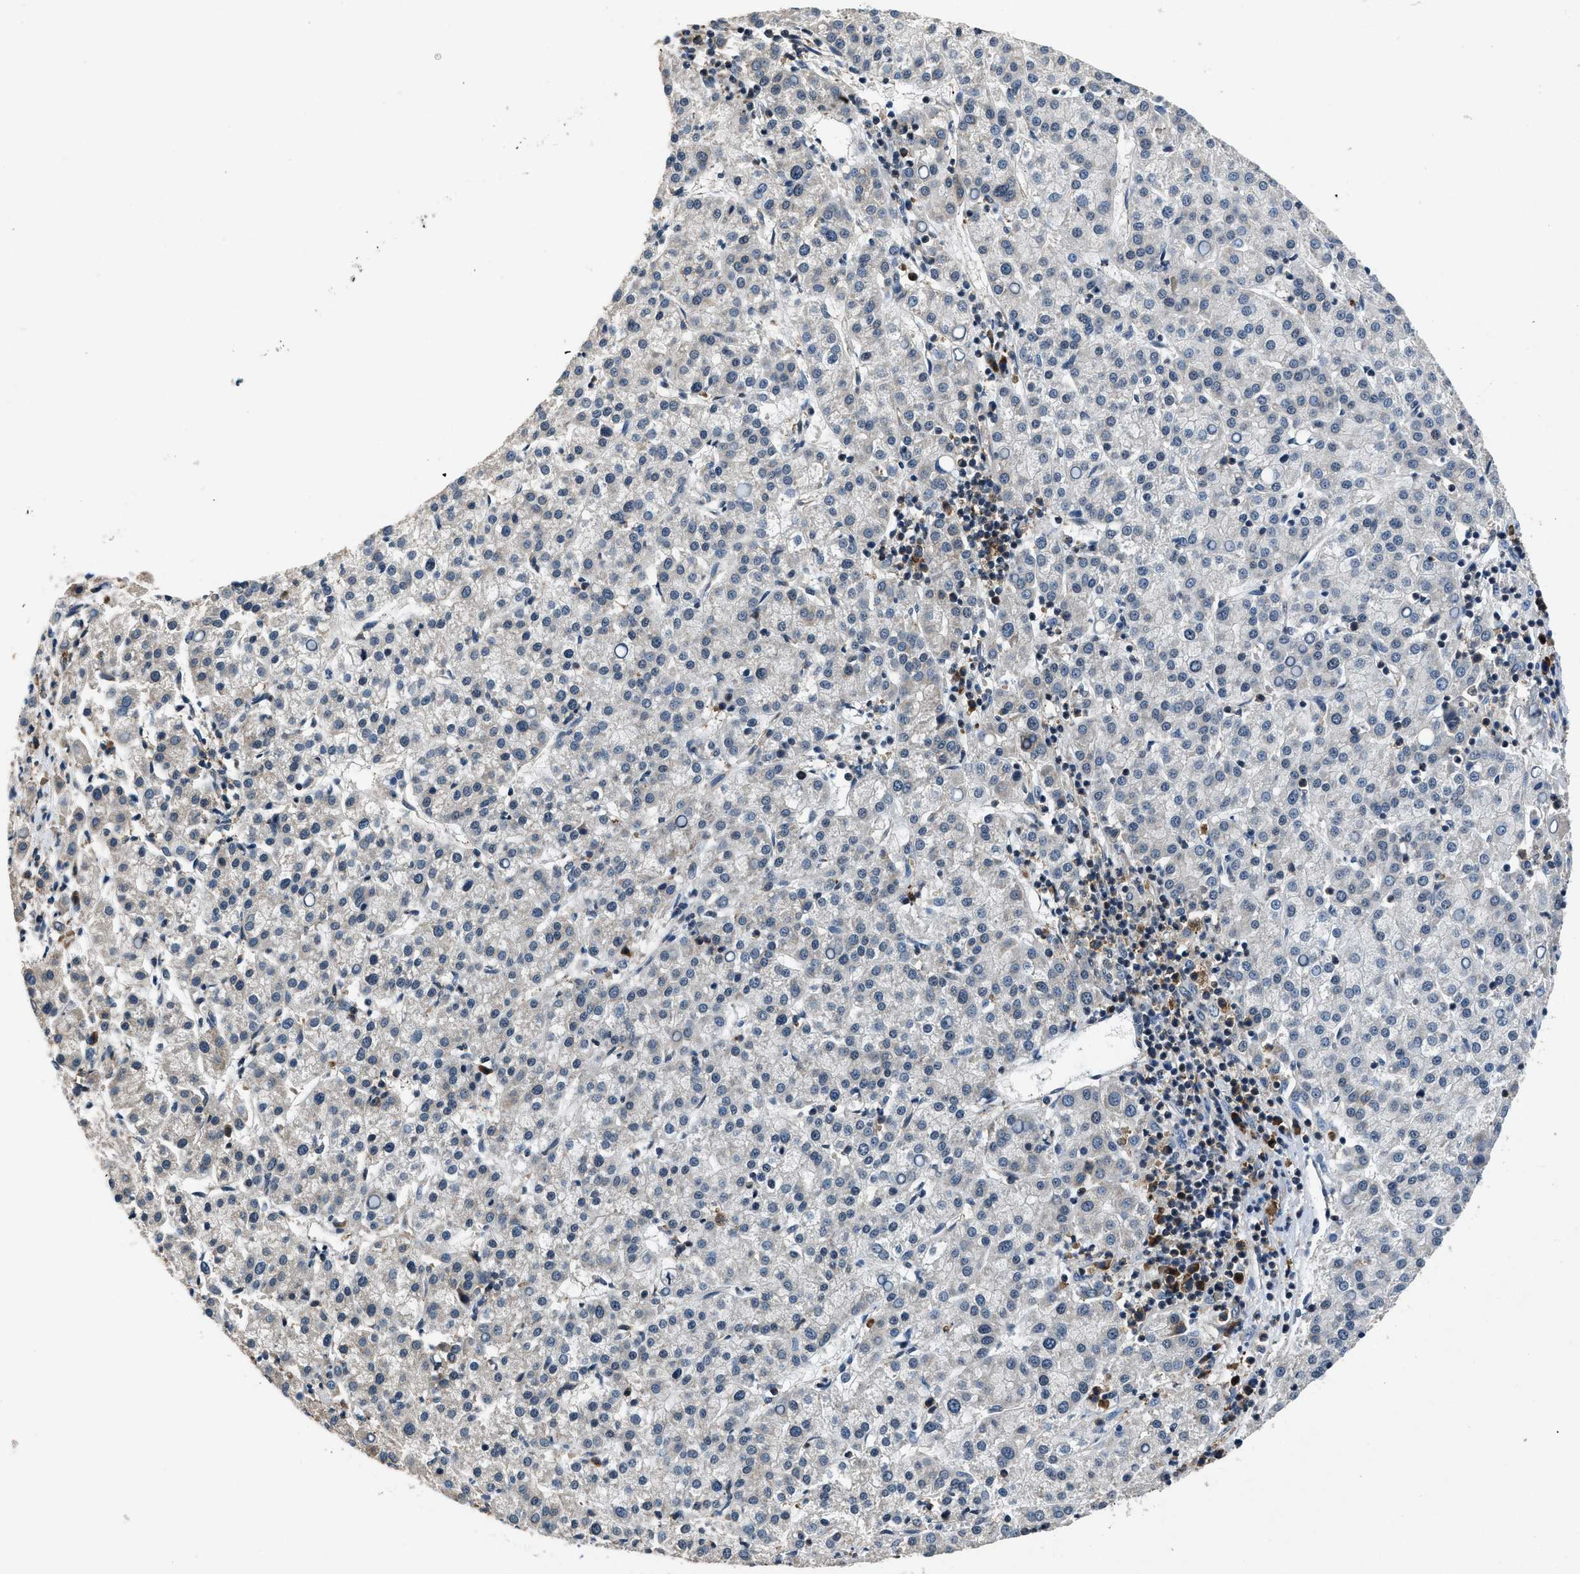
{"staining": {"intensity": "negative", "quantity": "none", "location": "none"}, "tissue": "liver cancer", "cell_type": "Tumor cells", "image_type": "cancer", "snomed": [{"axis": "morphology", "description": "Carcinoma, Hepatocellular, NOS"}, {"axis": "topography", "description": "Liver"}], "caption": "The IHC micrograph has no significant expression in tumor cells of liver cancer (hepatocellular carcinoma) tissue.", "gene": "PA2G4", "patient": {"sex": "female", "age": 58}}